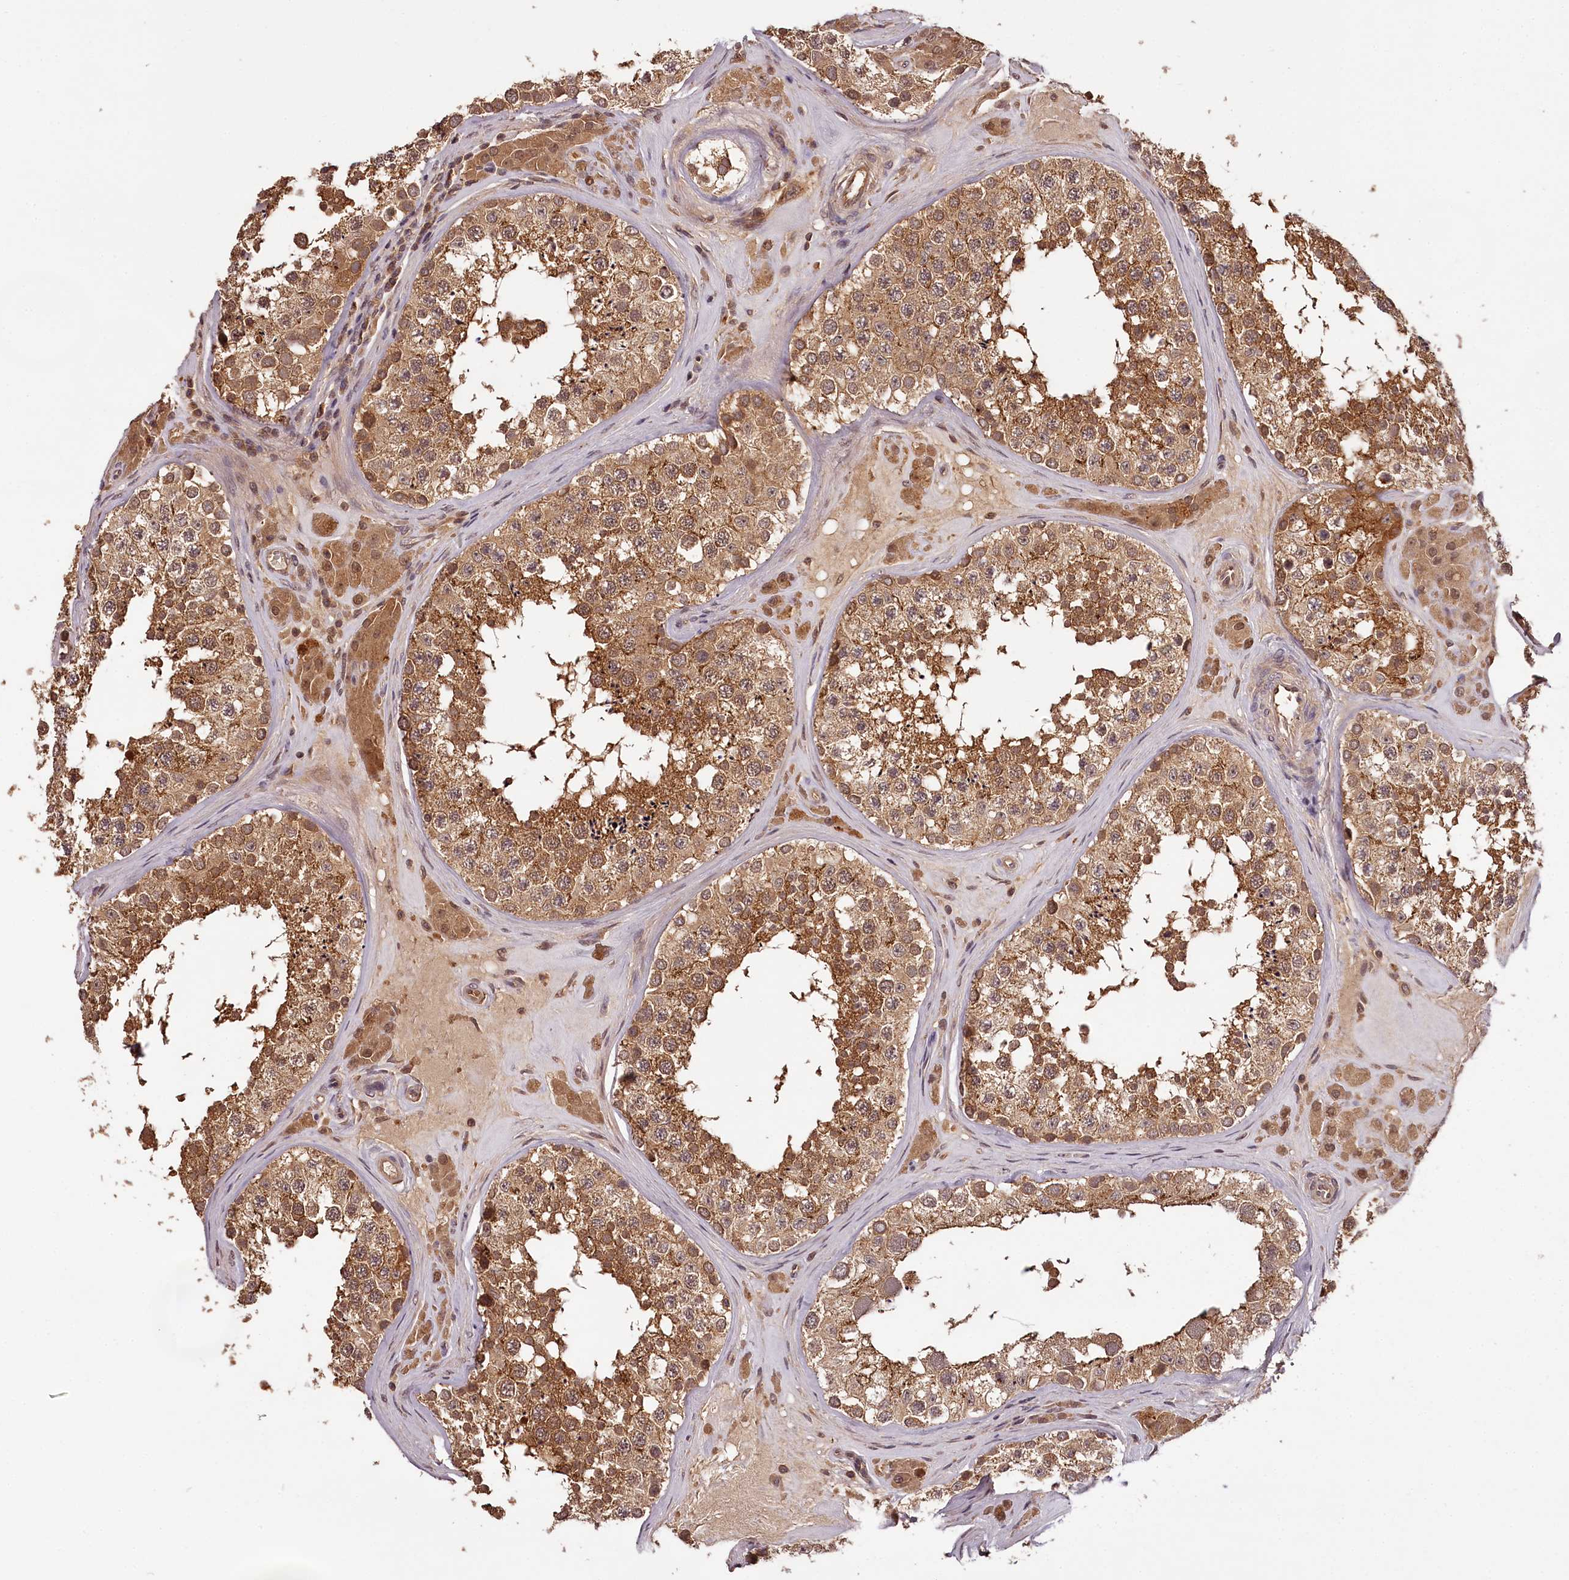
{"staining": {"intensity": "strong", "quantity": ">75%", "location": "cytoplasmic/membranous"}, "tissue": "testis", "cell_type": "Cells in seminiferous ducts", "image_type": "normal", "snomed": [{"axis": "morphology", "description": "Normal tissue, NOS"}, {"axis": "topography", "description": "Testis"}], "caption": "Protein expression analysis of normal human testis reveals strong cytoplasmic/membranous staining in about >75% of cells in seminiferous ducts. The protein is stained brown, and the nuclei are stained in blue (DAB IHC with brightfield microscopy, high magnification).", "gene": "TTC12", "patient": {"sex": "male", "age": 46}}